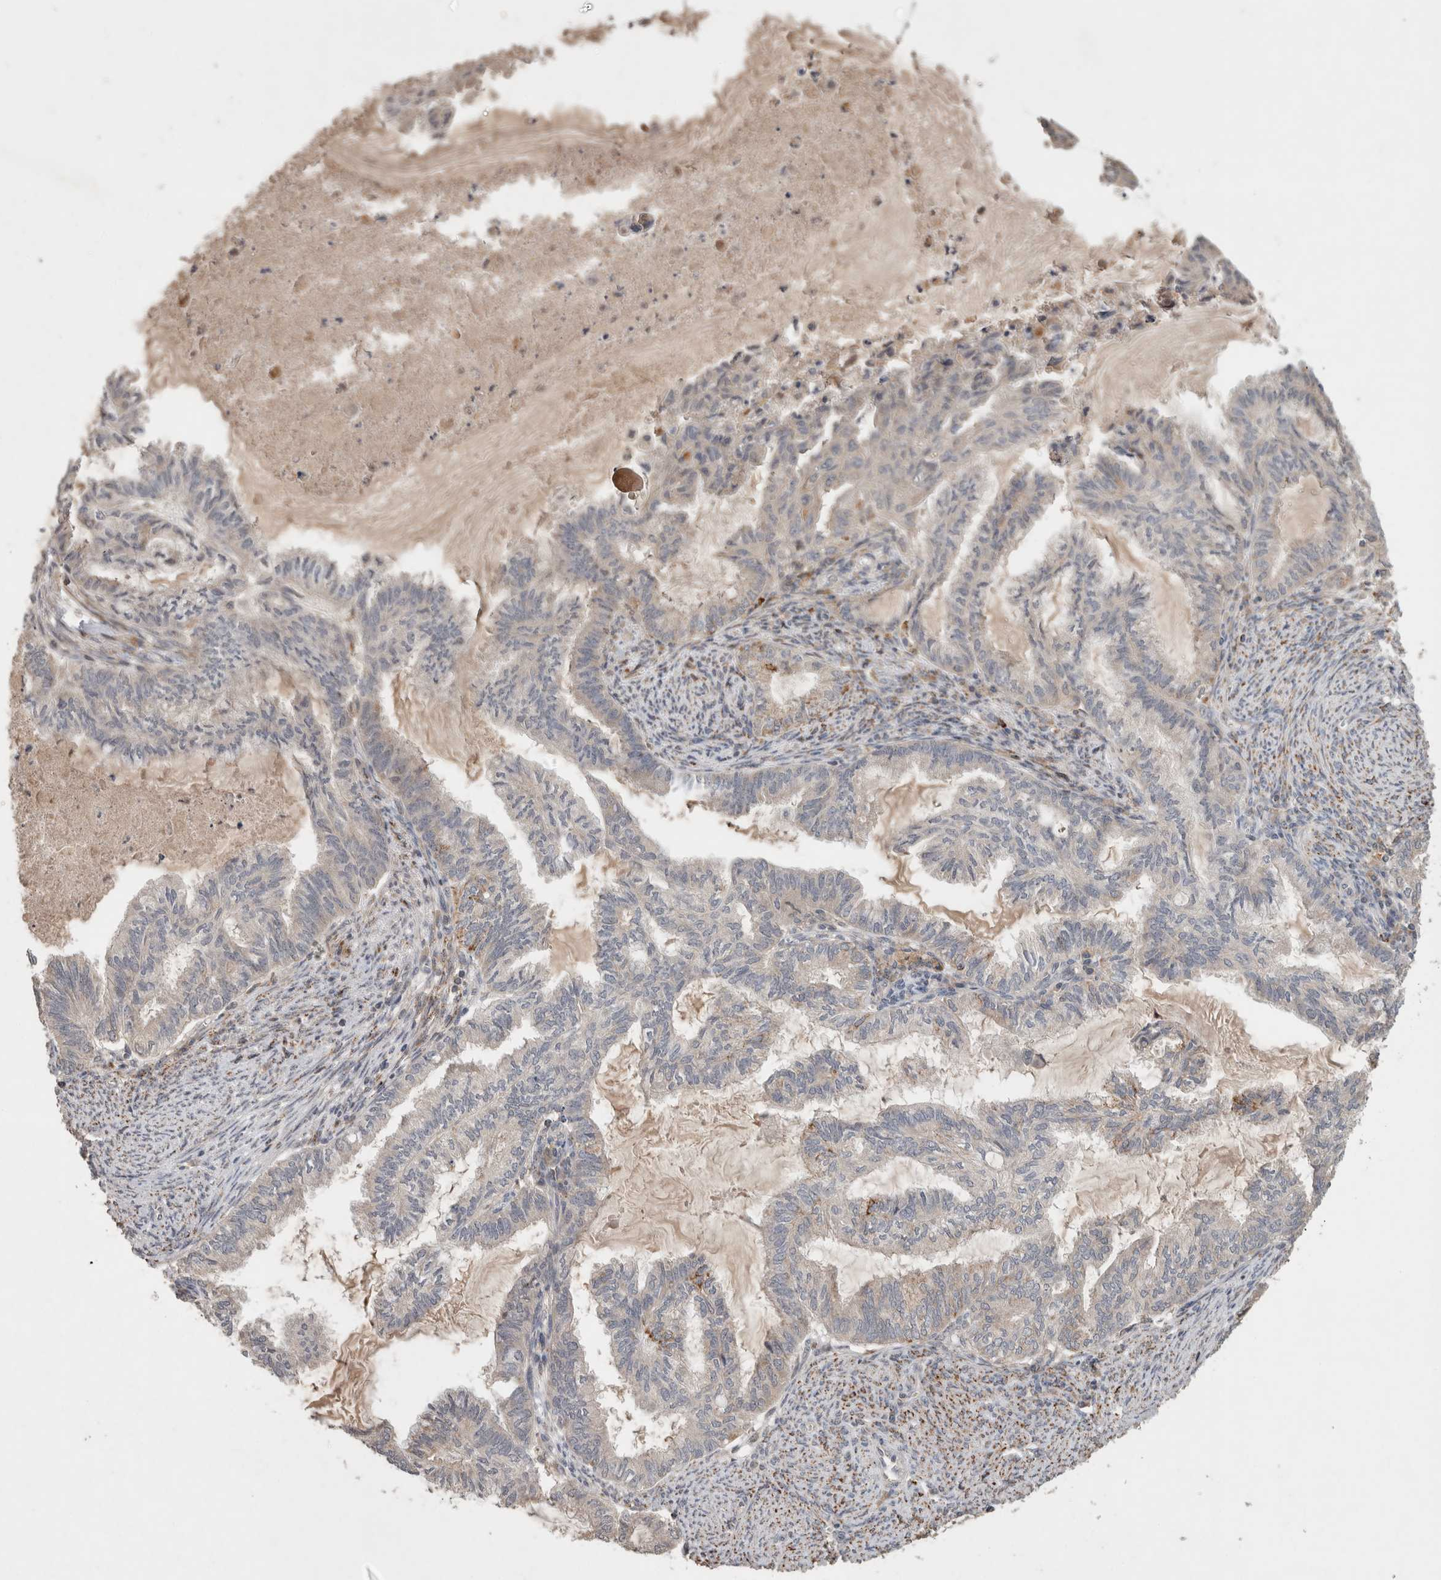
{"staining": {"intensity": "negative", "quantity": "none", "location": "none"}, "tissue": "endometrial cancer", "cell_type": "Tumor cells", "image_type": "cancer", "snomed": [{"axis": "morphology", "description": "Adenocarcinoma, NOS"}, {"axis": "topography", "description": "Endometrium"}], "caption": "Immunohistochemistry (IHC) micrograph of neoplastic tissue: adenocarcinoma (endometrial) stained with DAB exhibits no significant protein positivity in tumor cells.", "gene": "SERAC1", "patient": {"sex": "female", "age": 86}}